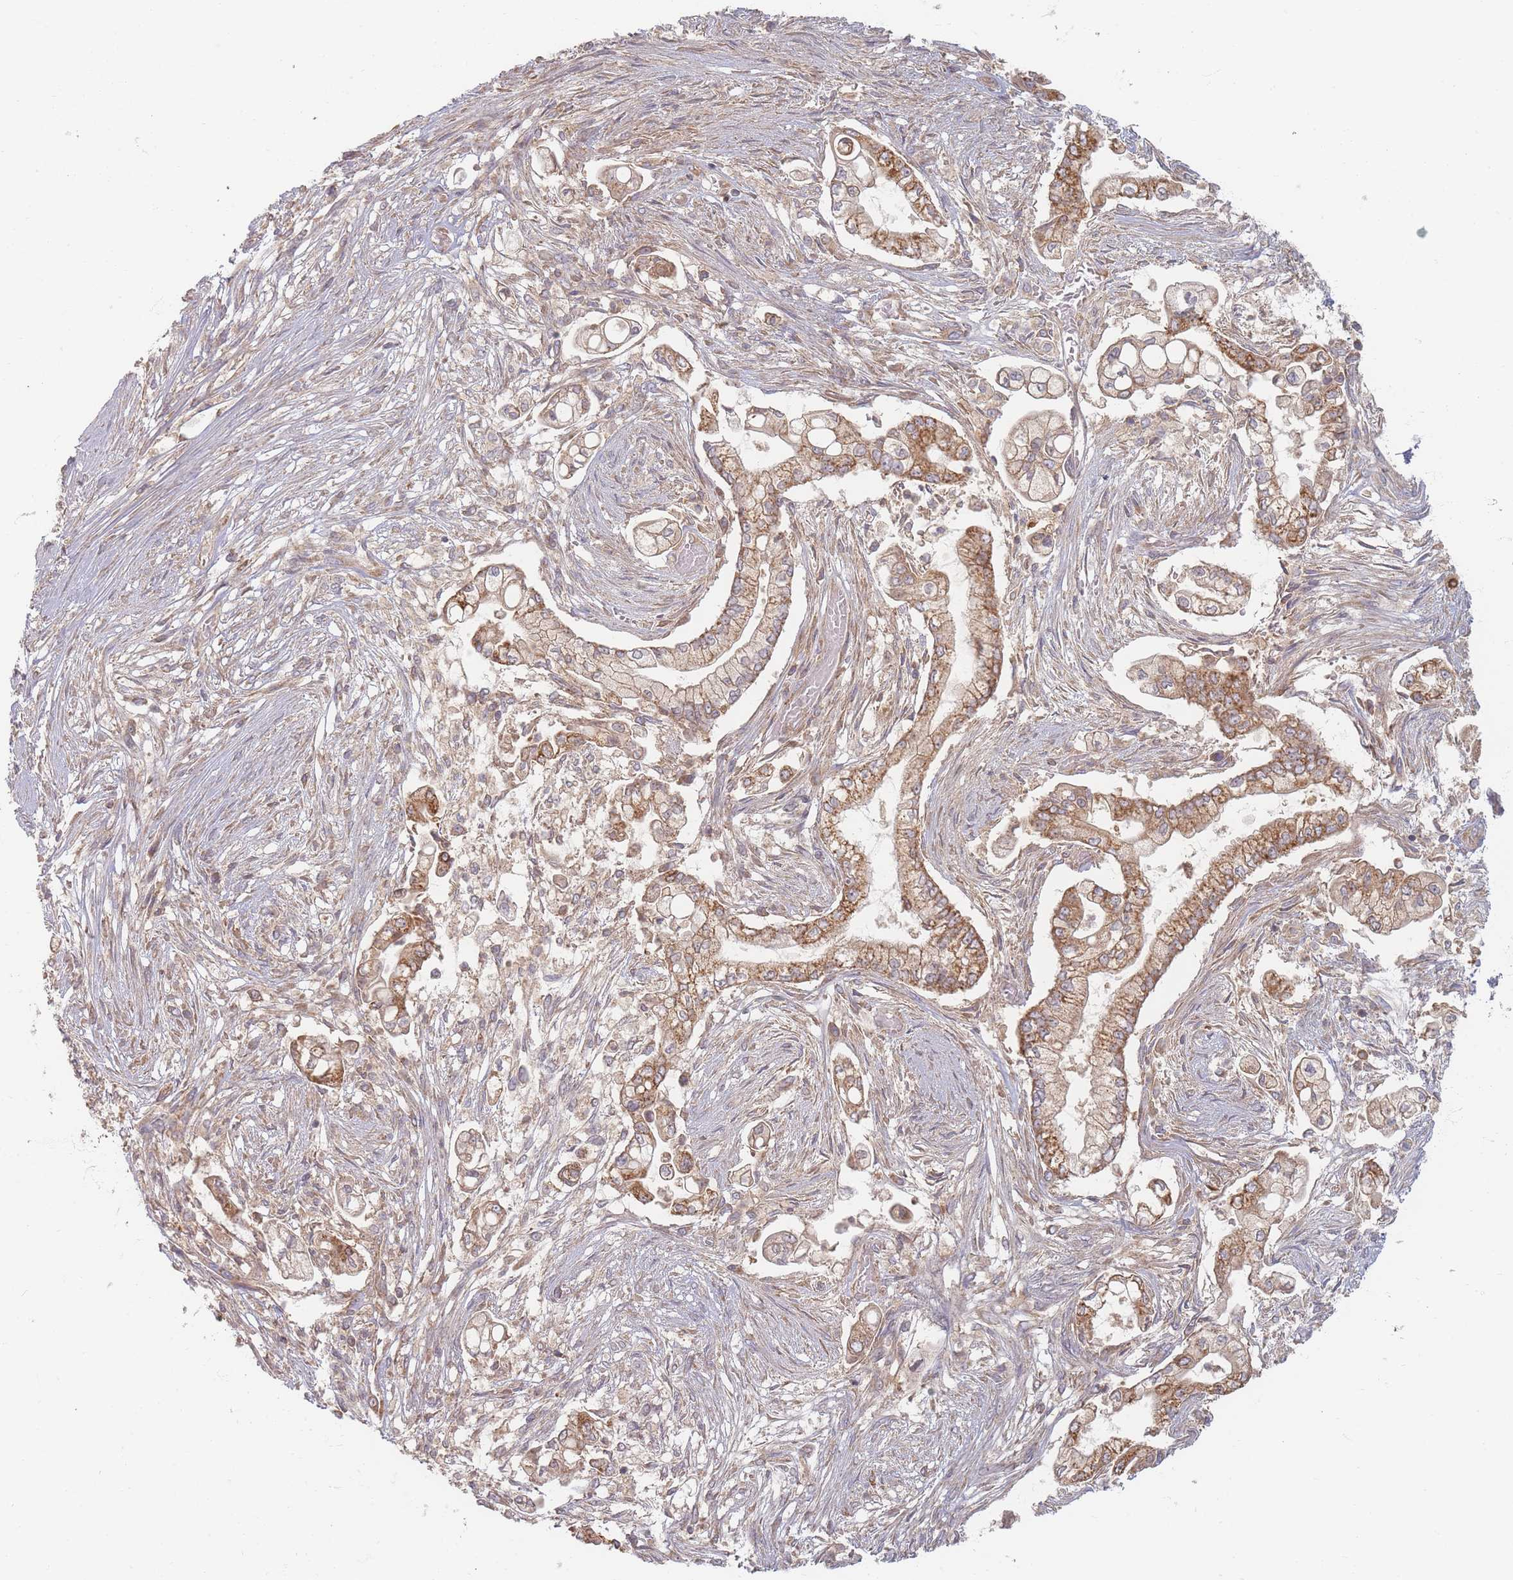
{"staining": {"intensity": "moderate", "quantity": ">75%", "location": "cytoplasmic/membranous"}, "tissue": "pancreatic cancer", "cell_type": "Tumor cells", "image_type": "cancer", "snomed": [{"axis": "morphology", "description": "Adenocarcinoma, NOS"}, {"axis": "topography", "description": "Pancreas"}], "caption": "A photomicrograph of pancreatic cancer stained for a protein reveals moderate cytoplasmic/membranous brown staining in tumor cells. The protein of interest is stained brown, and the nuclei are stained in blue (DAB IHC with brightfield microscopy, high magnification).", "gene": "SLC35F3", "patient": {"sex": "female", "age": 69}}